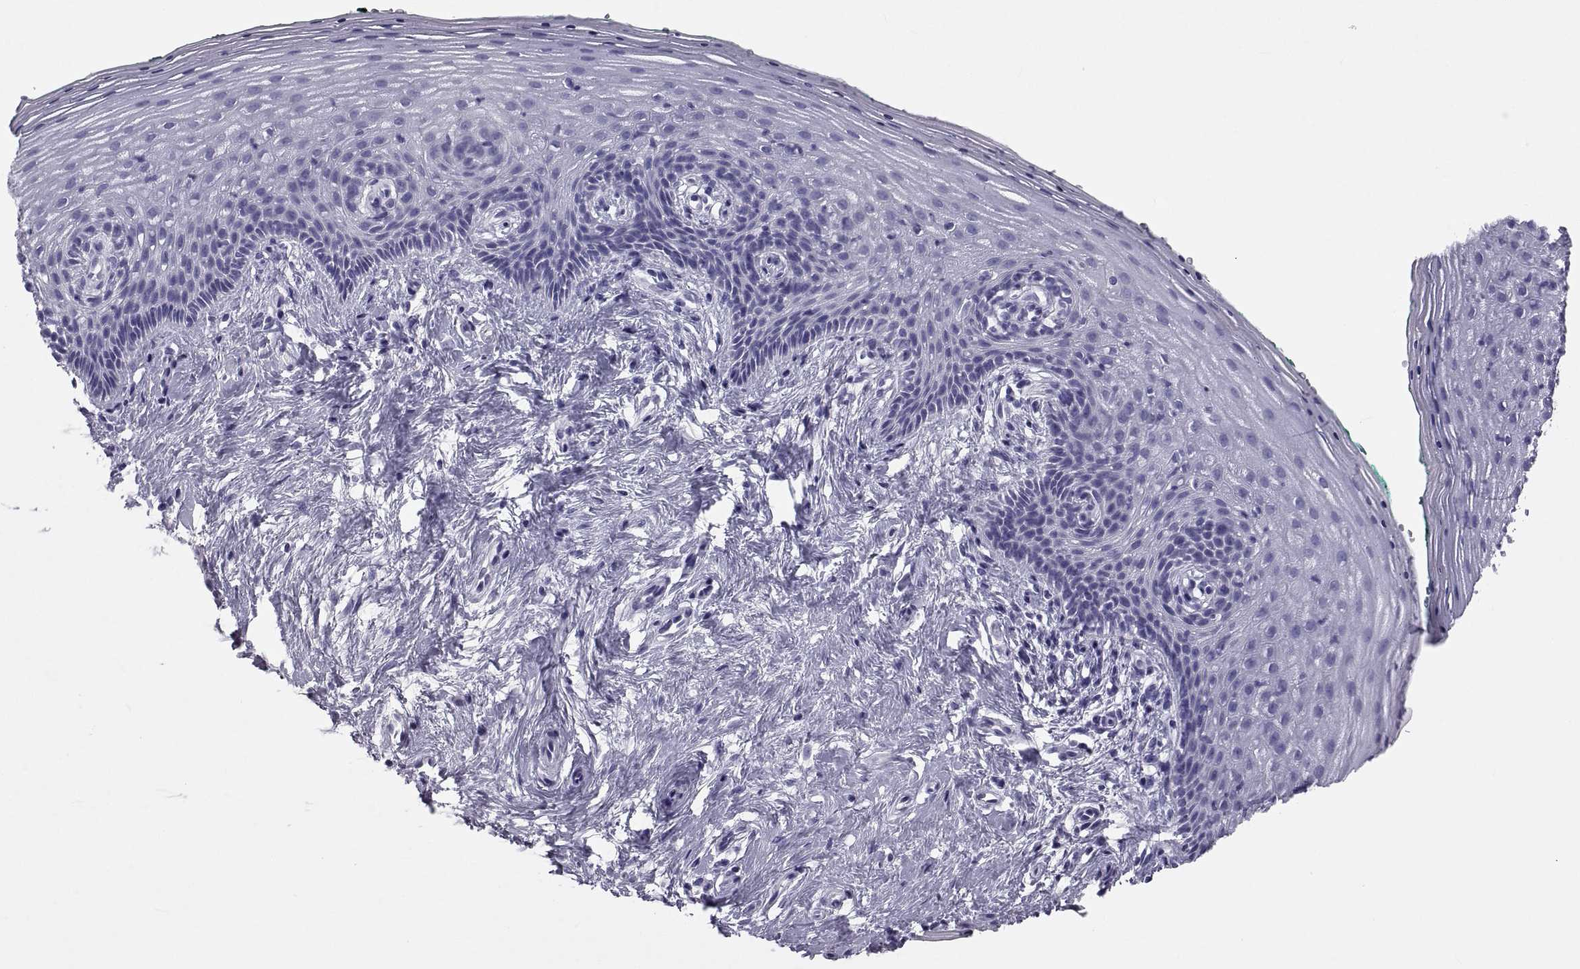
{"staining": {"intensity": "negative", "quantity": "none", "location": "none"}, "tissue": "vagina", "cell_type": "Squamous epithelial cells", "image_type": "normal", "snomed": [{"axis": "morphology", "description": "Normal tissue, NOS"}, {"axis": "topography", "description": "Vagina"}], "caption": "This is an immunohistochemistry (IHC) photomicrograph of benign vagina. There is no staining in squamous epithelial cells.", "gene": "PCSK1N", "patient": {"sex": "female", "age": 45}}